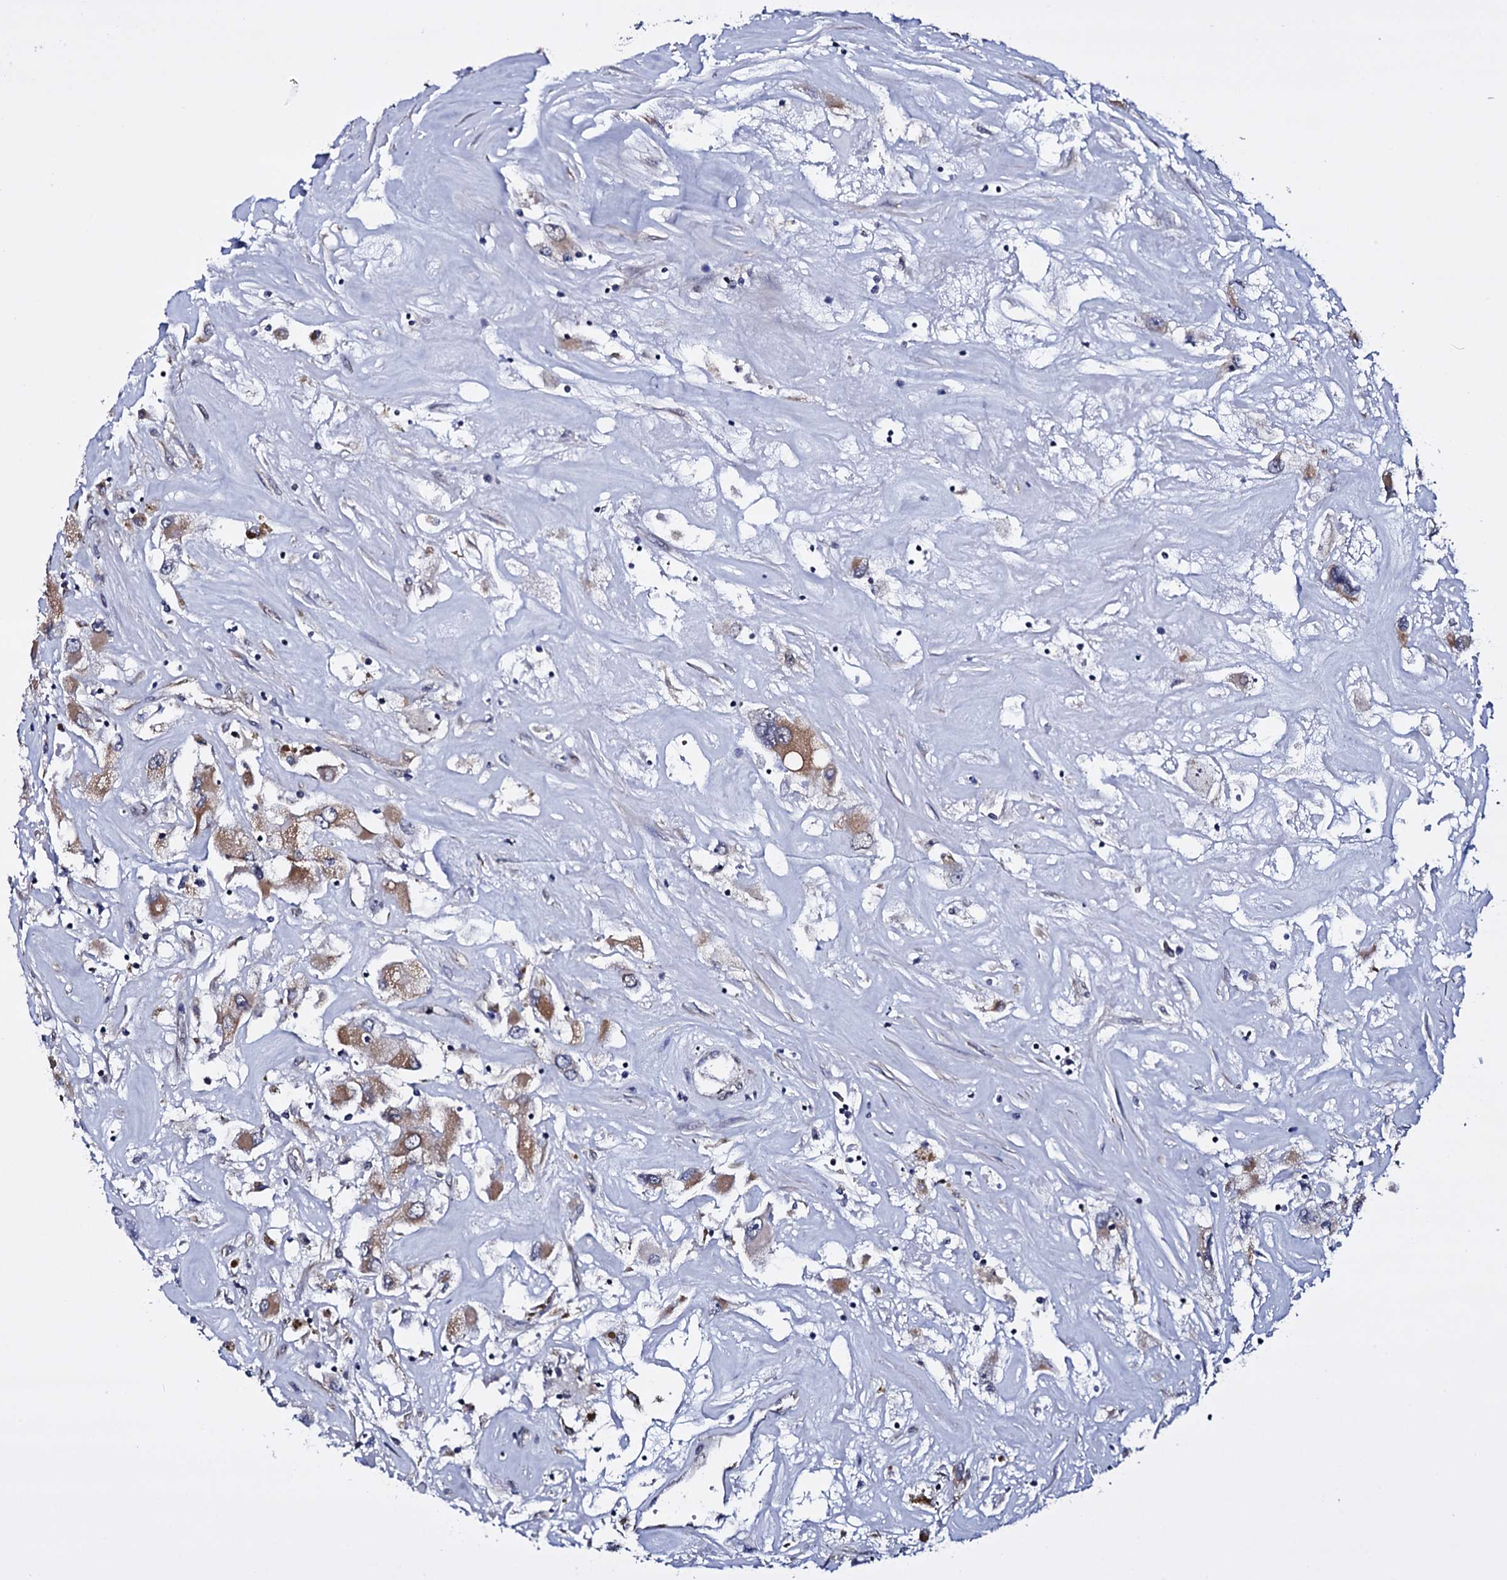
{"staining": {"intensity": "moderate", "quantity": "<25%", "location": "cytoplasmic/membranous"}, "tissue": "renal cancer", "cell_type": "Tumor cells", "image_type": "cancer", "snomed": [{"axis": "morphology", "description": "Adenocarcinoma, NOS"}, {"axis": "topography", "description": "Kidney"}], "caption": "An image showing moderate cytoplasmic/membranous staining in approximately <25% of tumor cells in renal adenocarcinoma, as visualized by brown immunohistochemical staining.", "gene": "GAREM1", "patient": {"sex": "female", "age": 52}}